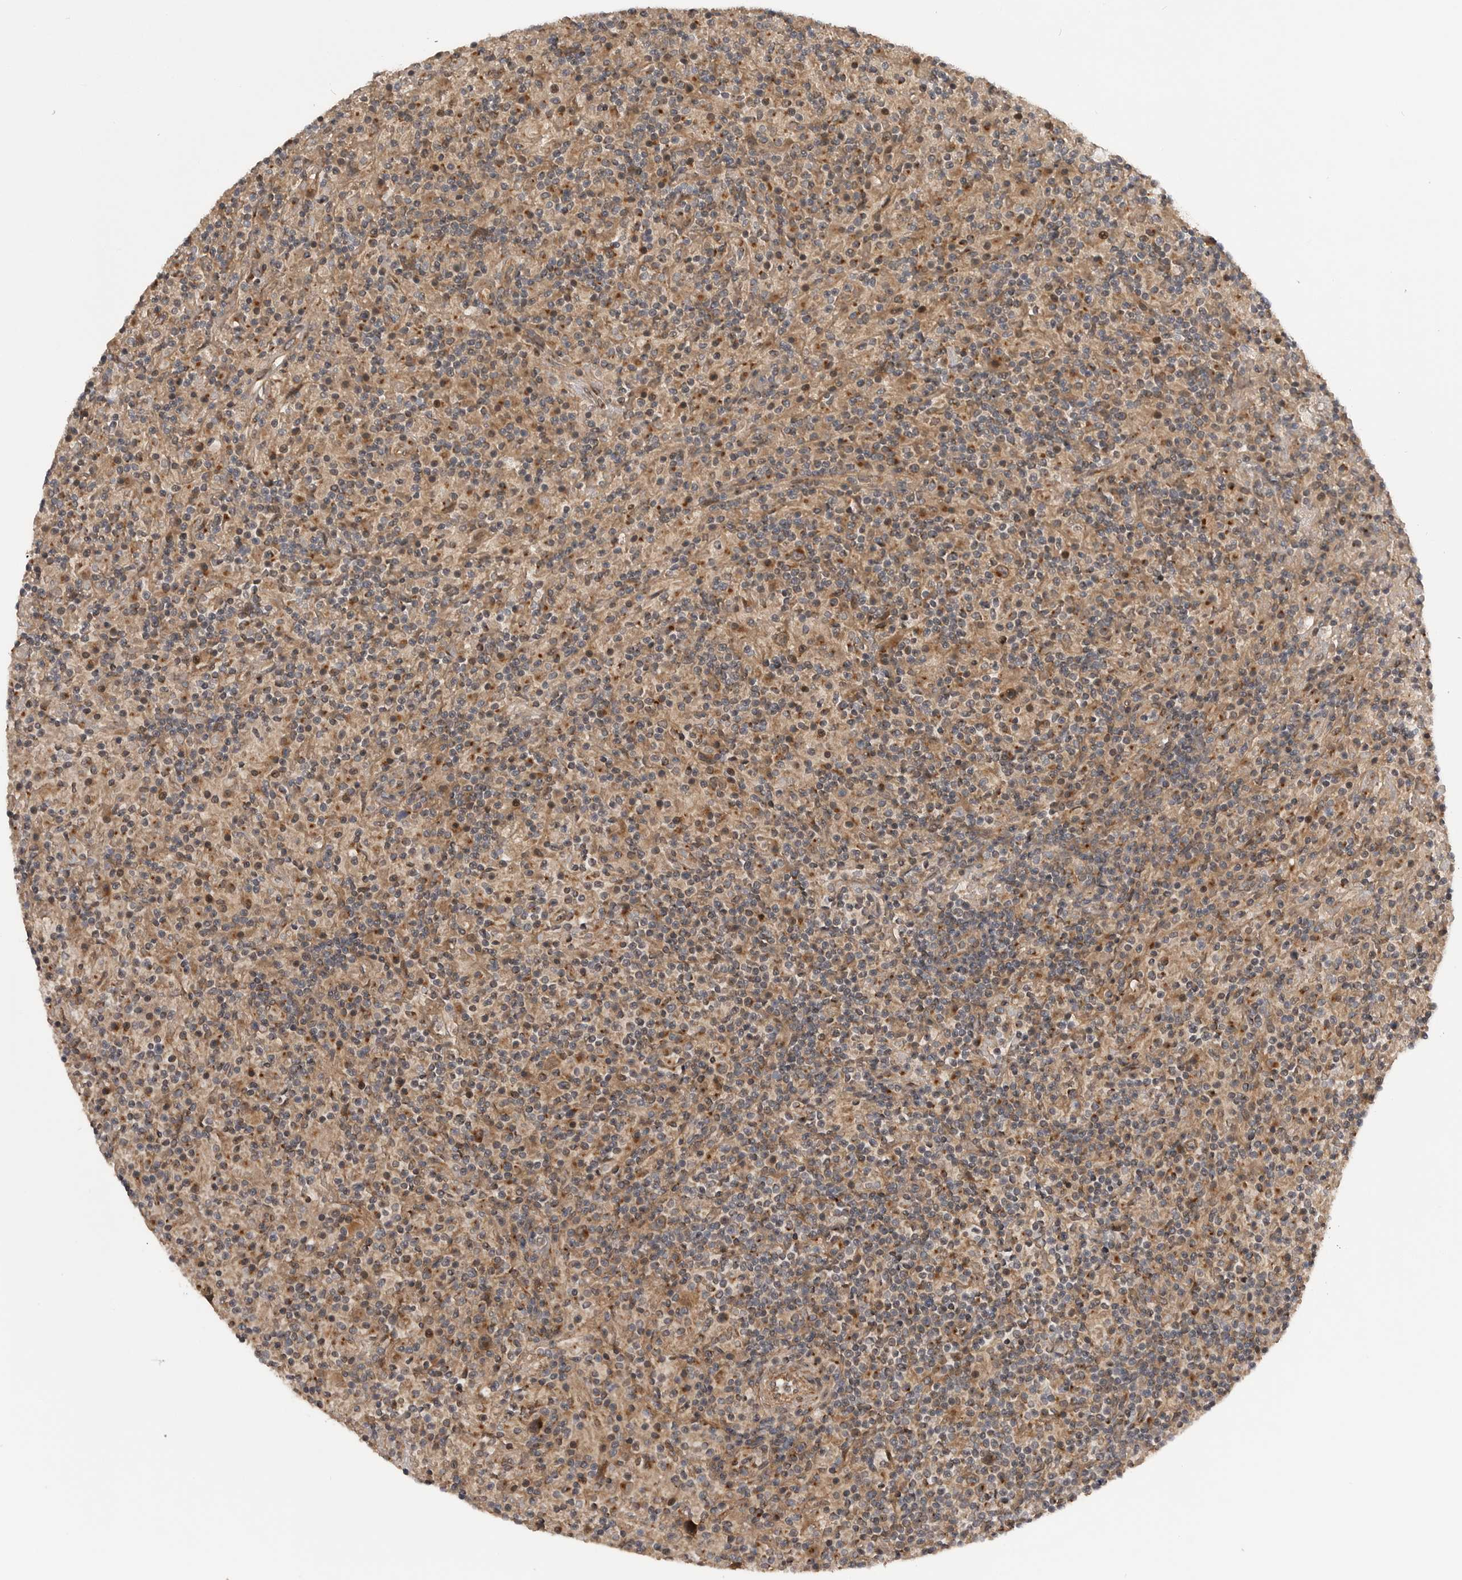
{"staining": {"intensity": "moderate", "quantity": ">75%", "location": "cytoplasmic/membranous"}, "tissue": "lymphoma", "cell_type": "Tumor cells", "image_type": "cancer", "snomed": [{"axis": "morphology", "description": "Hodgkin's disease, NOS"}, {"axis": "topography", "description": "Lymph node"}], "caption": "Hodgkin's disease tissue reveals moderate cytoplasmic/membranous positivity in about >75% of tumor cells The protein of interest is stained brown, and the nuclei are stained in blue (DAB (3,3'-diaminobenzidine) IHC with brightfield microscopy, high magnification).", "gene": "PDCL", "patient": {"sex": "male", "age": 70}}